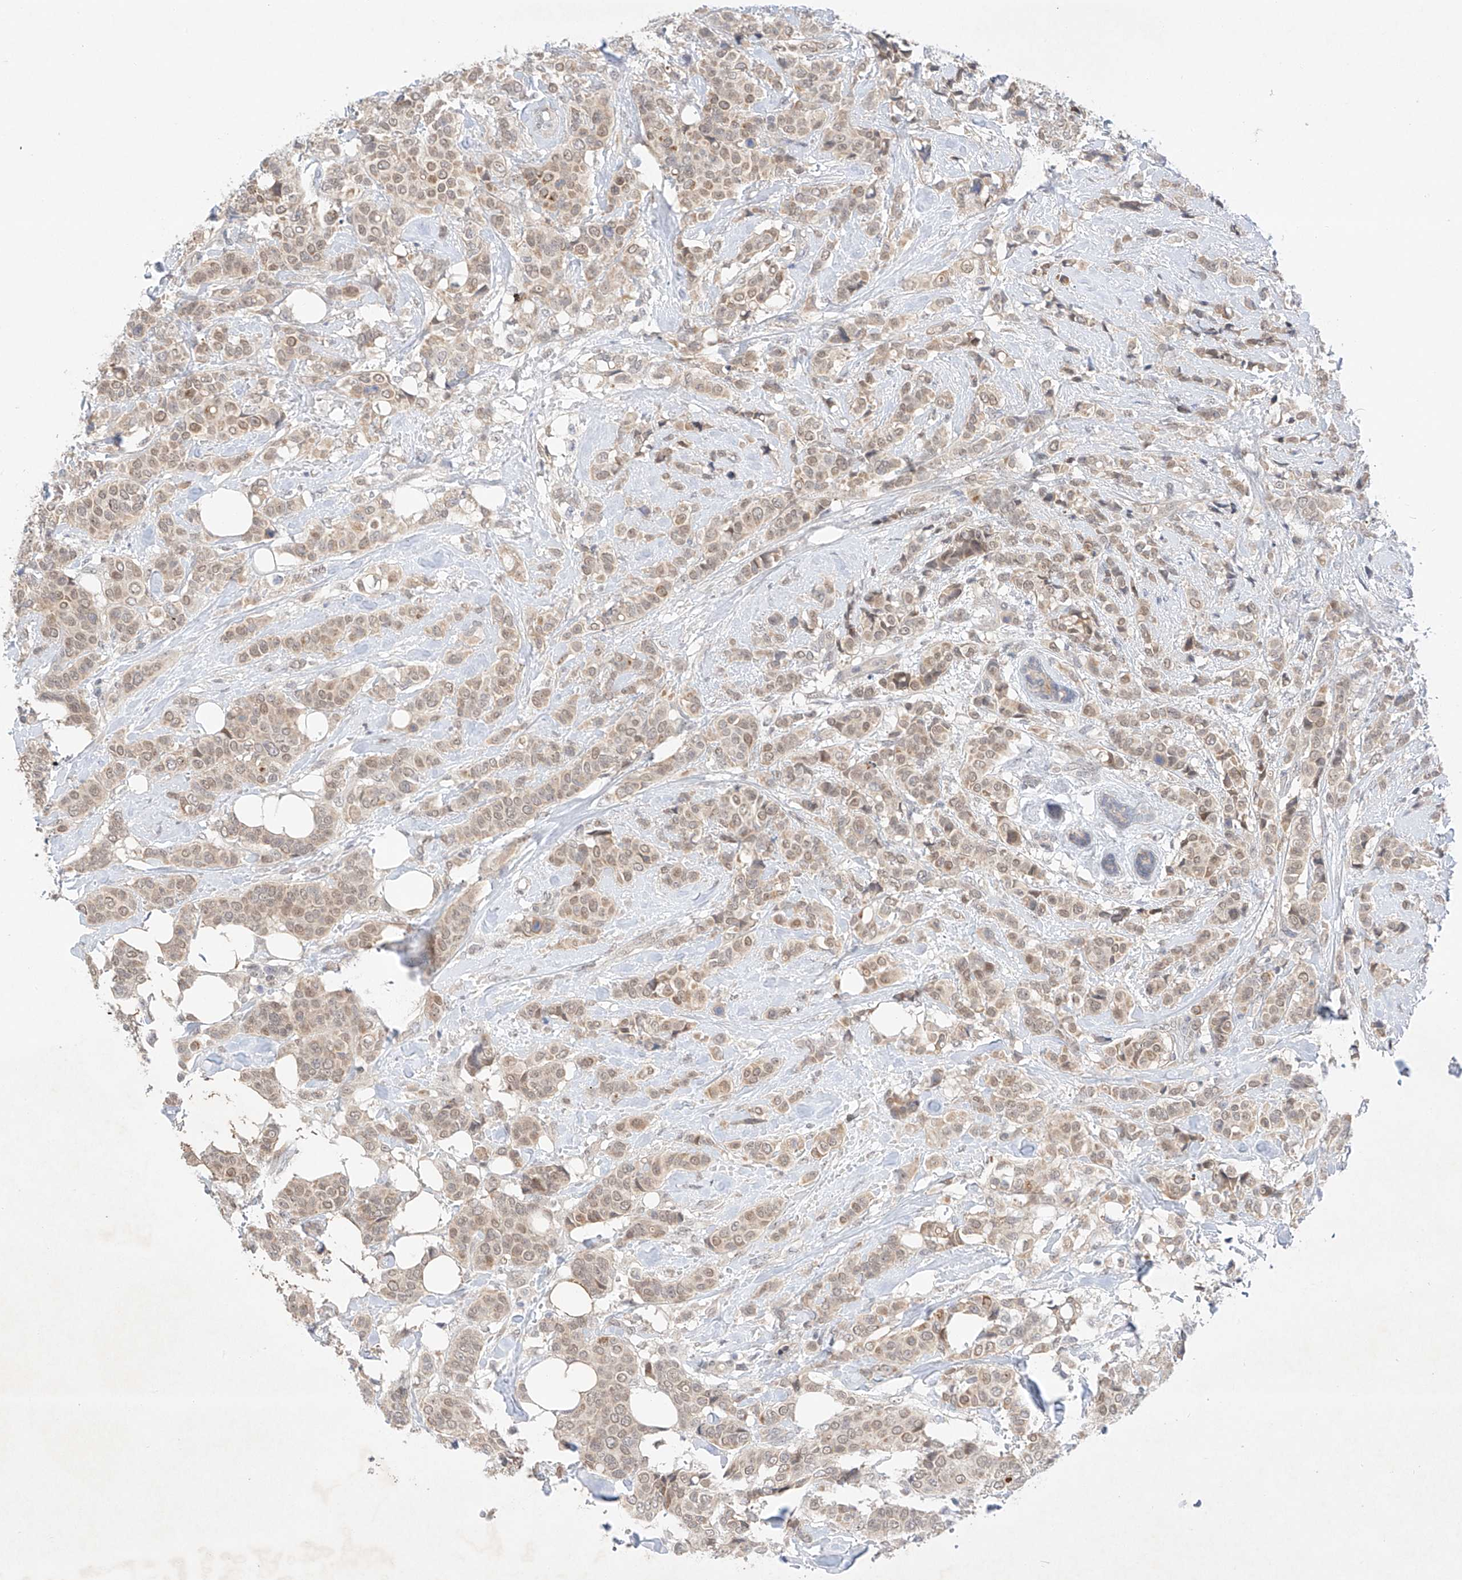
{"staining": {"intensity": "moderate", "quantity": "<25%", "location": "cytoplasmic/membranous"}, "tissue": "breast cancer", "cell_type": "Tumor cells", "image_type": "cancer", "snomed": [{"axis": "morphology", "description": "Lobular carcinoma"}, {"axis": "topography", "description": "Breast"}], "caption": "Immunohistochemistry staining of breast lobular carcinoma, which exhibits low levels of moderate cytoplasmic/membranous expression in approximately <25% of tumor cells indicating moderate cytoplasmic/membranous protein staining. The staining was performed using DAB (3,3'-diaminobenzidine) (brown) for protein detection and nuclei were counterstained in hematoxylin (blue).", "gene": "IL22RA2", "patient": {"sex": "female", "age": 51}}